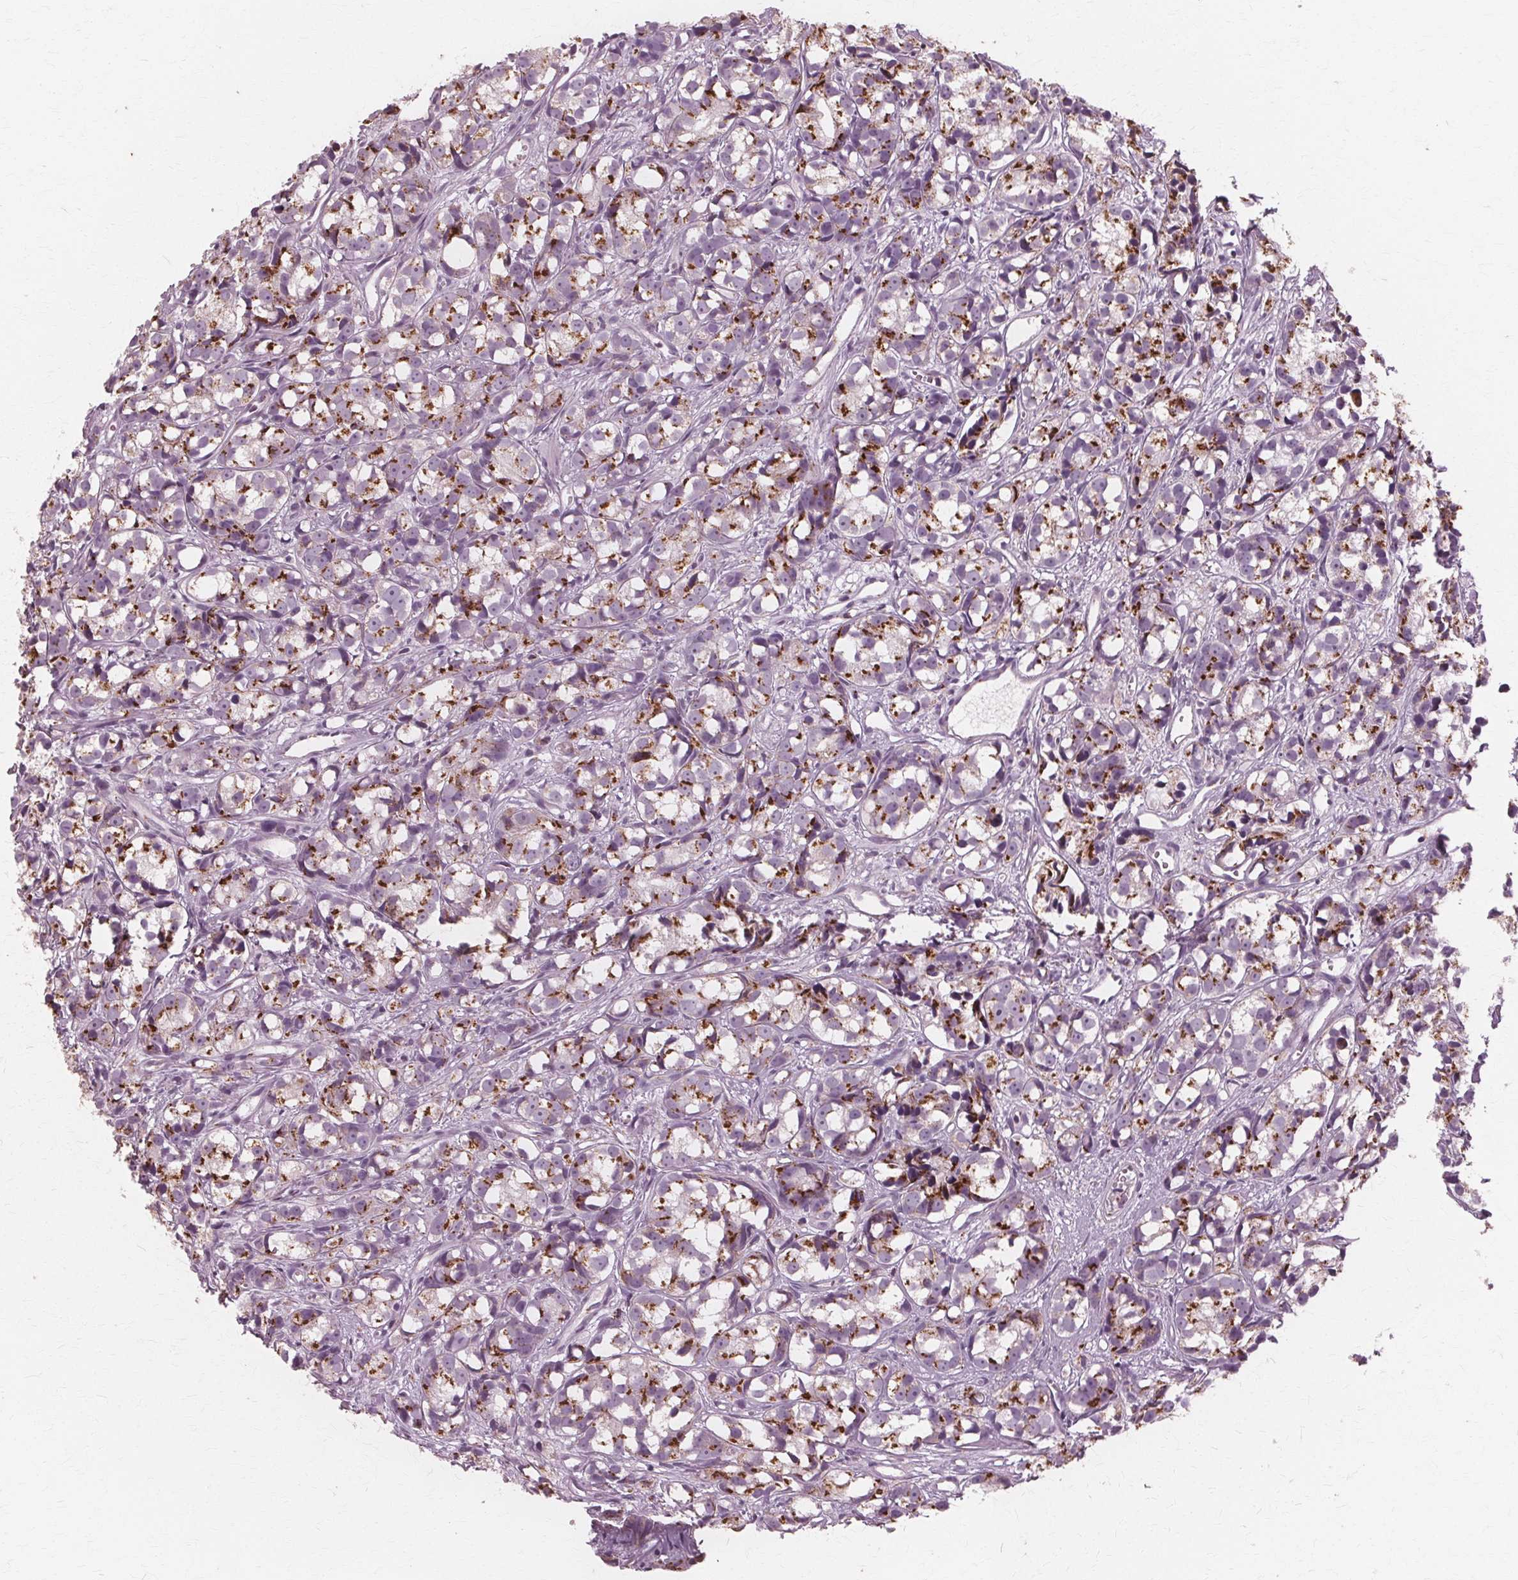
{"staining": {"intensity": "moderate", "quantity": "25%-75%", "location": "cytoplasmic/membranous"}, "tissue": "prostate cancer", "cell_type": "Tumor cells", "image_type": "cancer", "snomed": [{"axis": "morphology", "description": "Adenocarcinoma, High grade"}, {"axis": "topography", "description": "Prostate"}], "caption": "The micrograph shows staining of prostate cancer, revealing moderate cytoplasmic/membranous protein positivity (brown color) within tumor cells.", "gene": "DNASE2", "patient": {"sex": "male", "age": 77}}